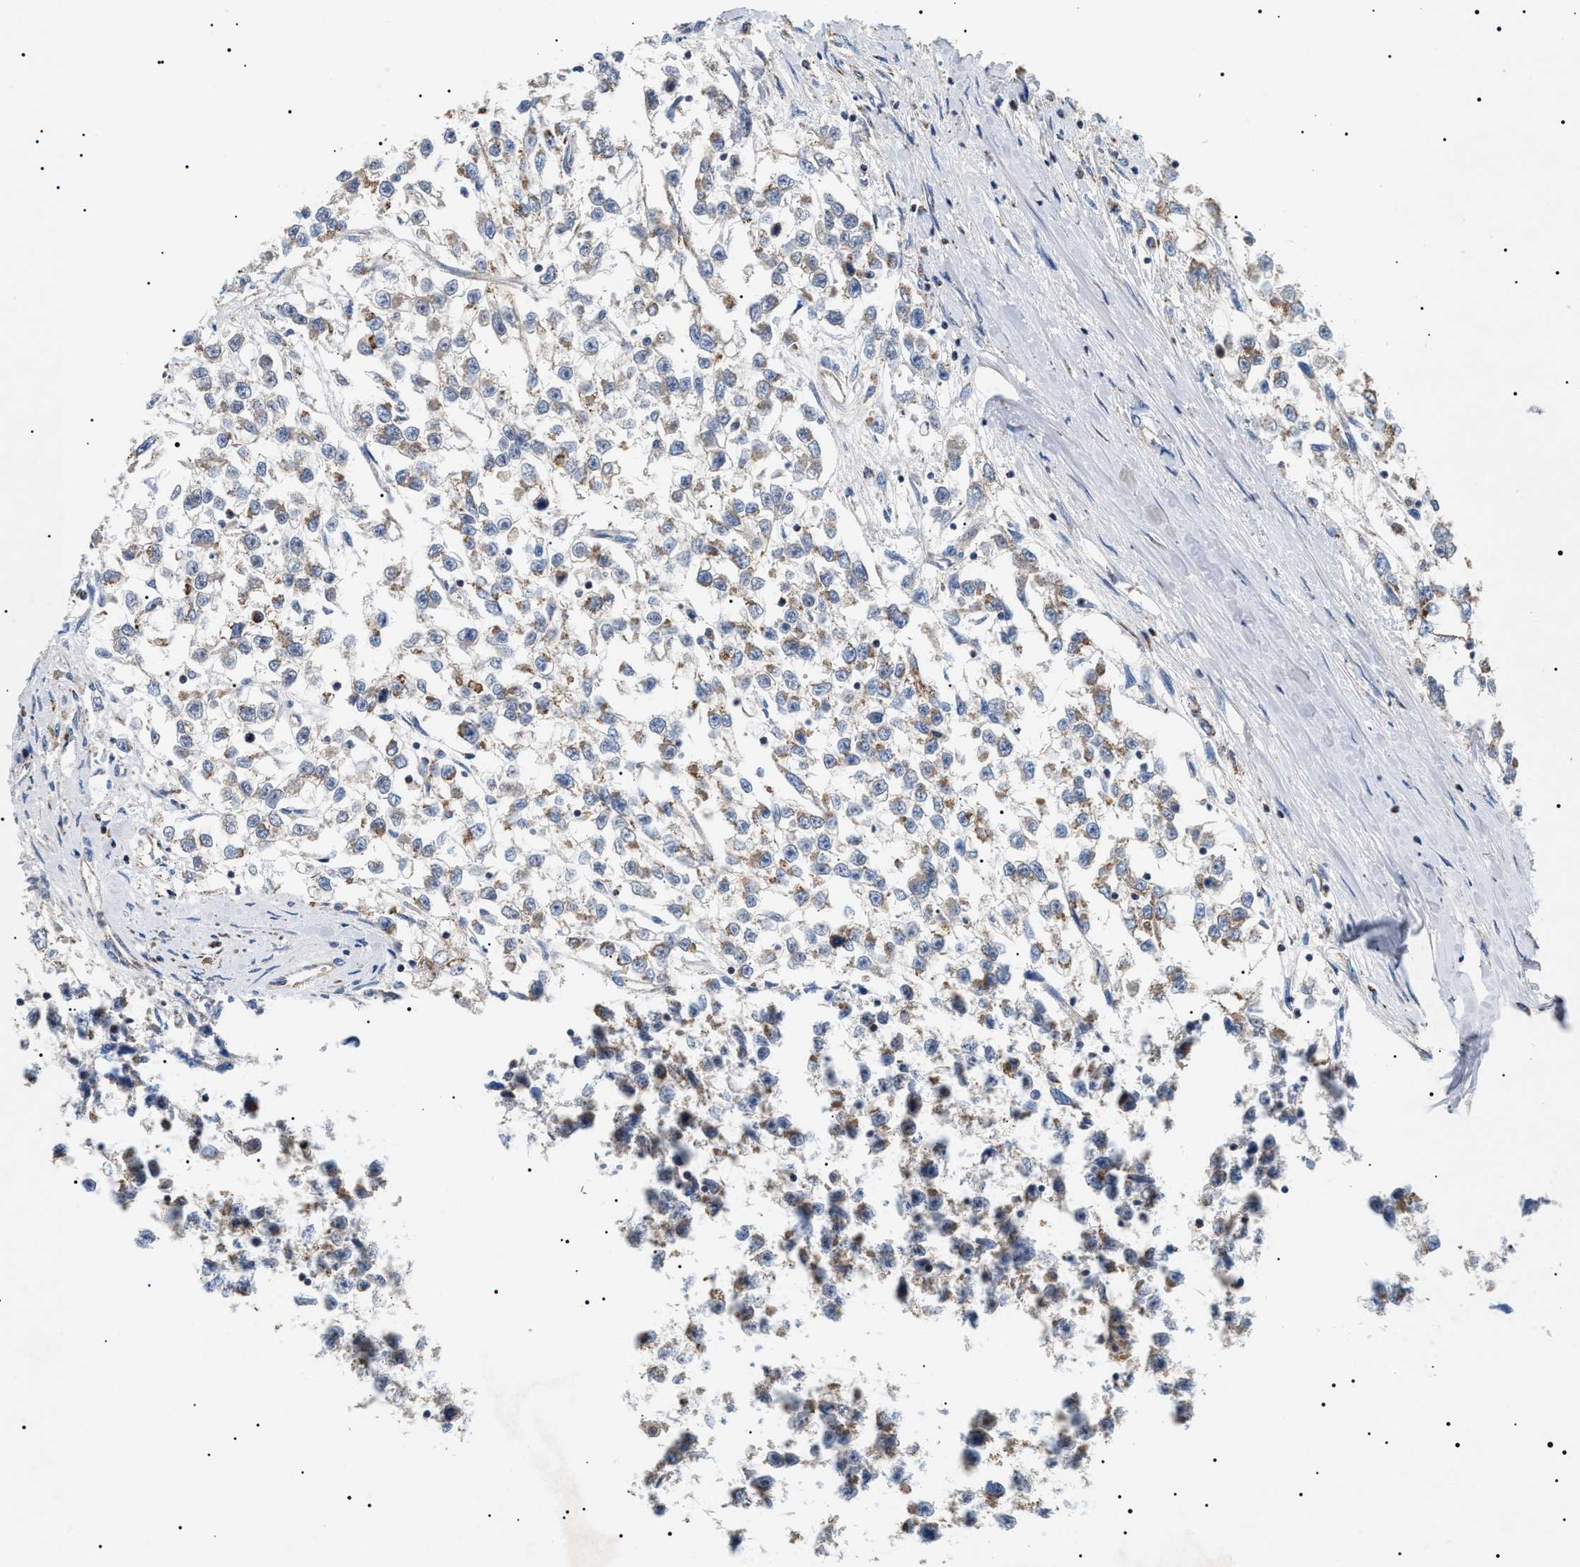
{"staining": {"intensity": "weak", "quantity": "25%-75%", "location": "cytoplasmic/membranous"}, "tissue": "testis cancer", "cell_type": "Tumor cells", "image_type": "cancer", "snomed": [{"axis": "morphology", "description": "Seminoma, NOS"}, {"axis": "morphology", "description": "Carcinoma, Embryonal, NOS"}, {"axis": "topography", "description": "Testis"}], "caption": "Immunohistochemical staining of embryonal carcinoma (testis) shows low levels of weak cytoplasmic/membranous protein positivity in approximately 25%-75% of tumor cells.", "gene": "OXSM", "patient": {"sex": "male", "age": 51}}